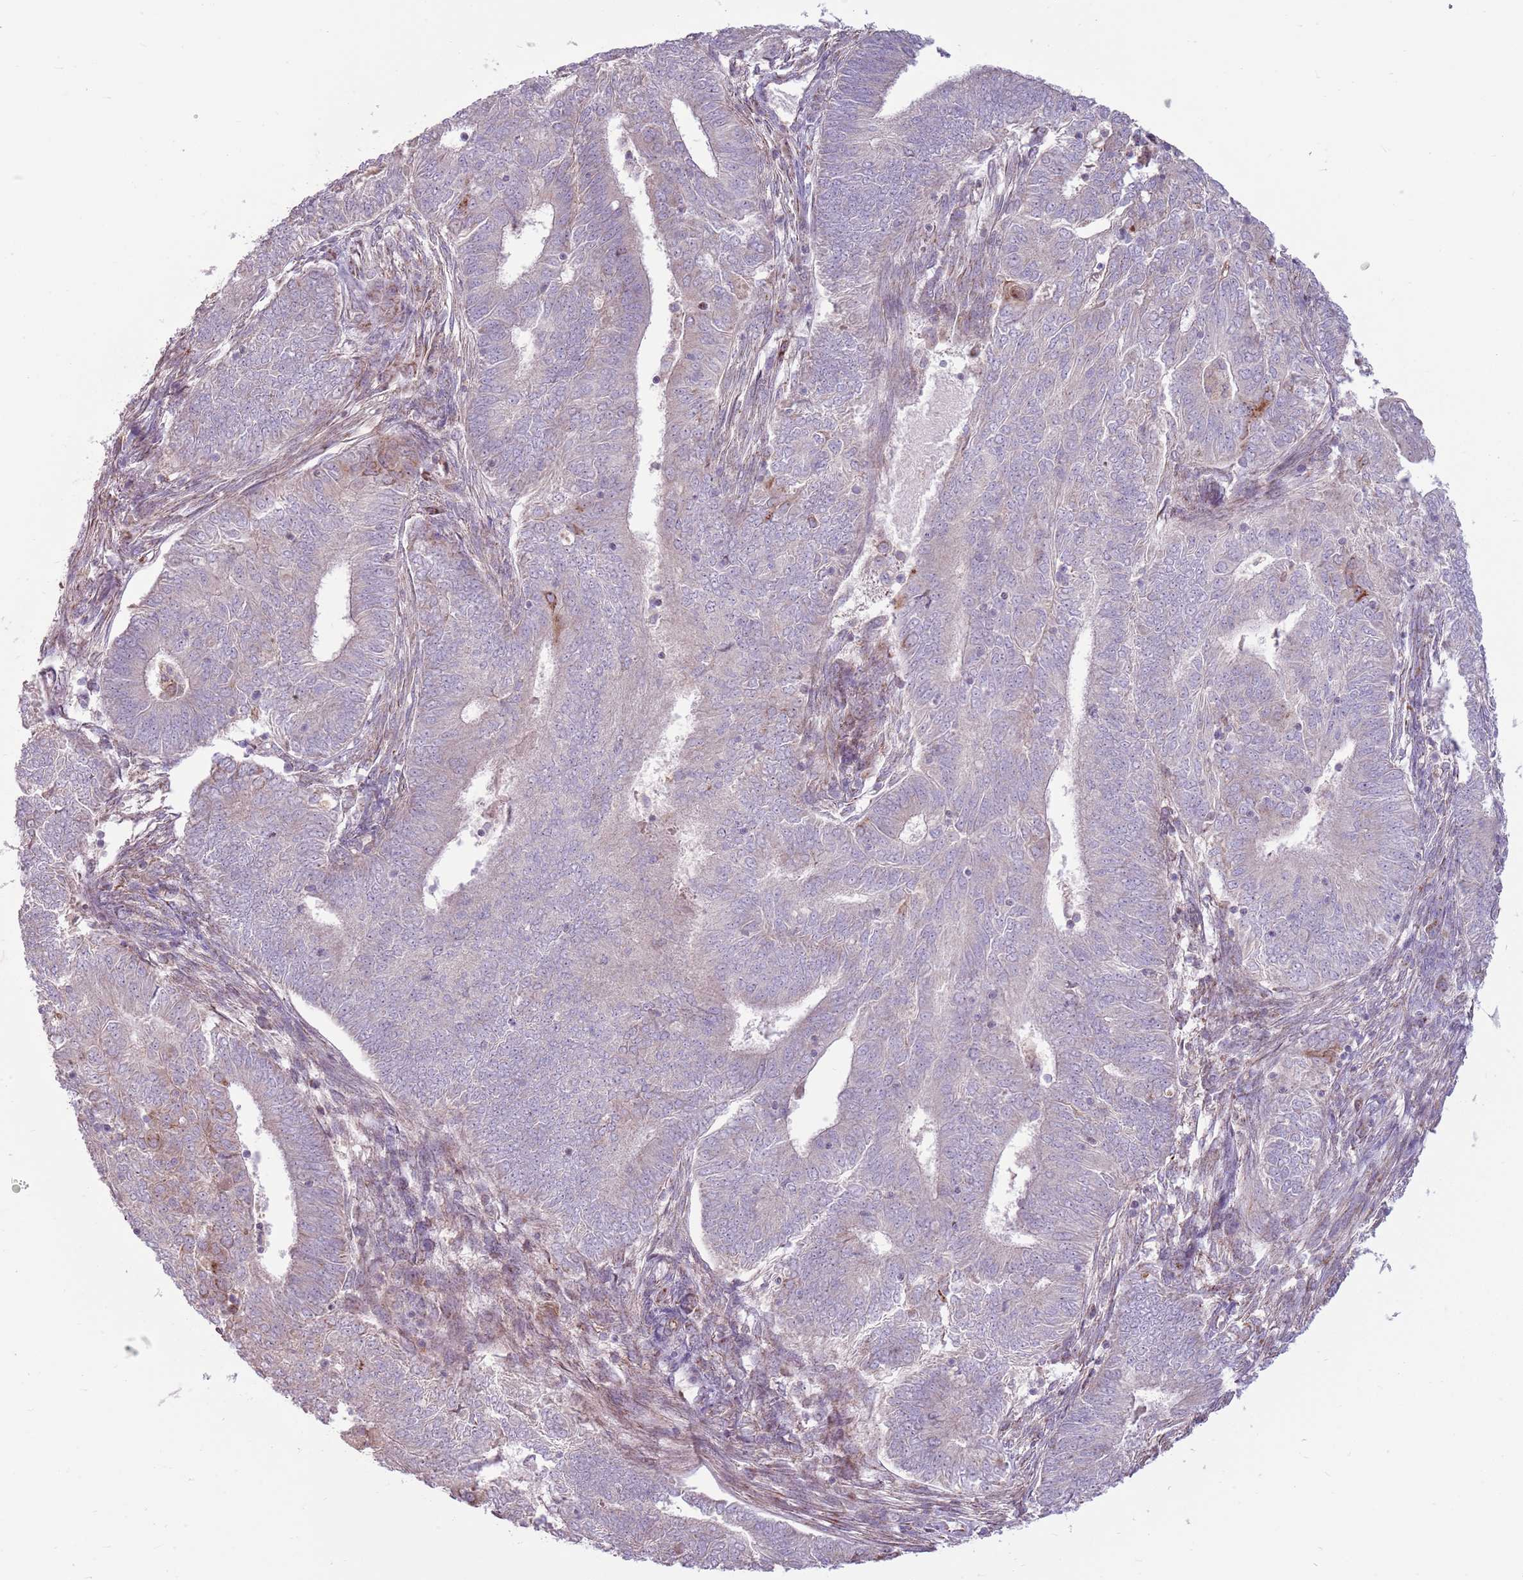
{"staining": {"intensity": "weak", "quantity": "<25%", "location": "cytoplasmic/membranous"}, "tissue": "endometrial cancer", "cell_type": "Tumor cells", "image_type": "cancer", "snomed": [{"axis": "morphology", "description": "Adenocarcinoma, NOS"}, {"axis": "topography", "description": "Endometrium"}], "caption": "DAB (3,3'-diaminobenzidine) immunohistochemical staining of endometrial cancer exhibits no significant staining in tumor cells.", "gene": "ZNF530", "patient": {"sex": "female", "age": 62}}